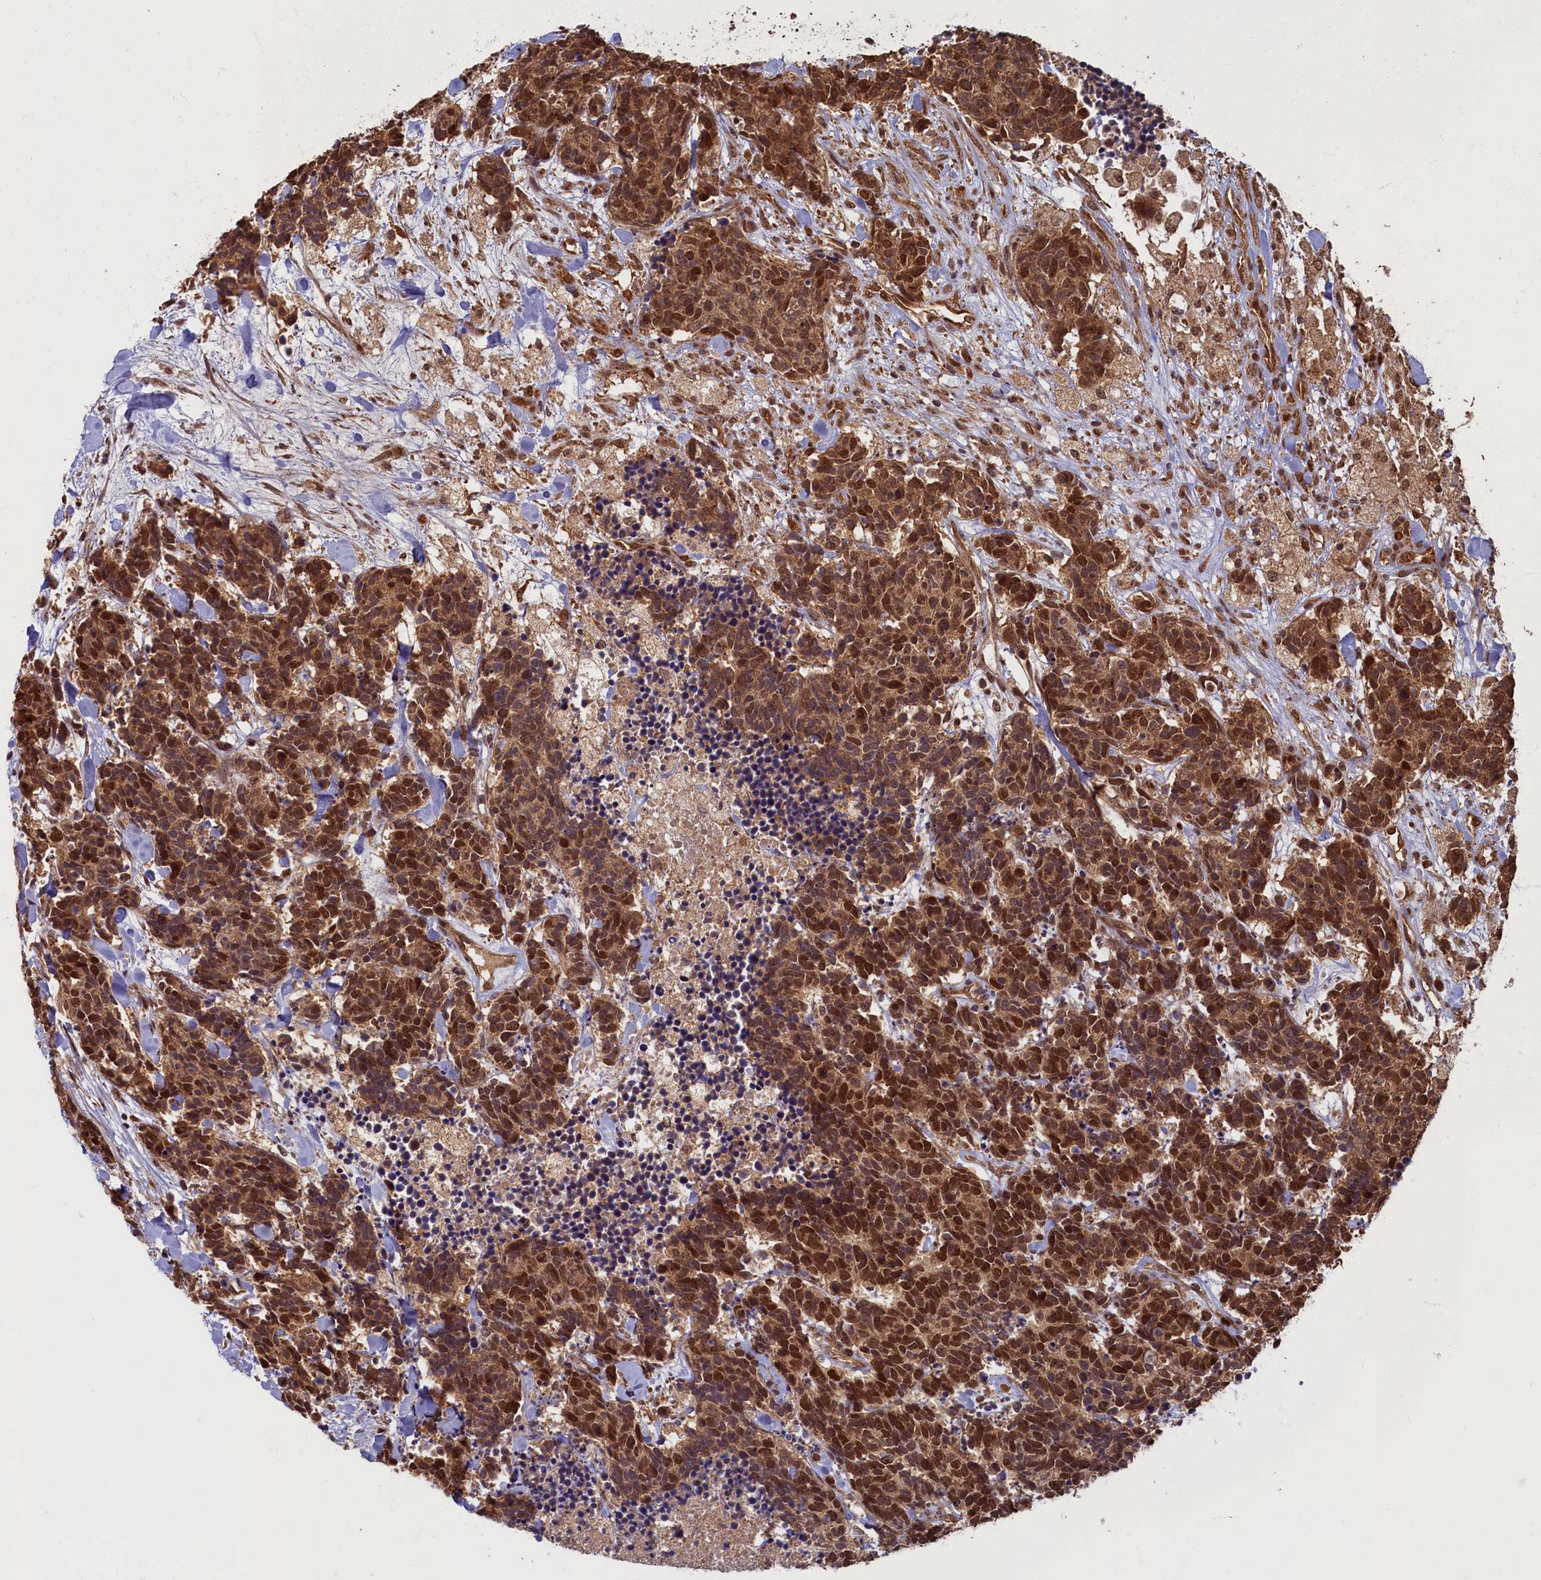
{"staining": {"intensity": "strong", "quantity": ">75%", "location": "nuclear"}, "tissue": "carcinoid", "cell_type": "Tumor cells", "image_type": "cancer", "snomed": [{"axis": "morphology", "description": "Carcinoma, NOS"}, {"axis": "morphology", "description": "Carcinoid, malignant, NOS"}, {"axis": "topography", "description": "Prostate"}], "caption": "An IHC histopathology image of neoplastic tissue is shown. Protein staining in brown shows strong nuclear positivity in carcinoid within tumor cells. (IHC, brightfield microscopy, high magnification).", "gene": "BRCA1", "patient": {"sex": "male", "age": 57}}